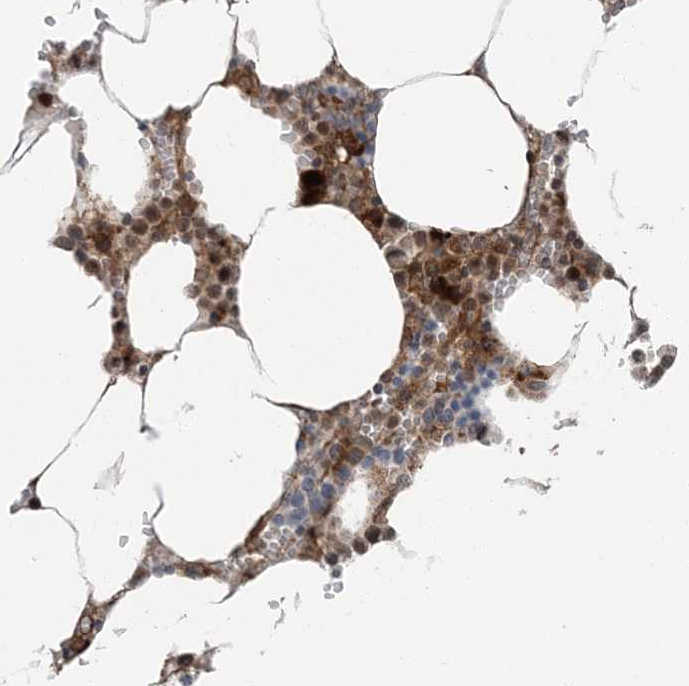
{"staining": {"intensity": "weak", "quantity": "25%-75%", "location": "cytoplasmic/membranous"}, "tissue": "bone marrow", "cell_type": "Hematopoietic cells", "image_type": "normal", "snomed": [{"axis": "morphology", "description": "Normal tissue, NOS"}, {"axis": "topography", "description": "Bone marrow"}], "caption": "Immunohistochemical staining of unremarkable human bone marrow reveals low levels of weak cytoplasmic/membranous expression in about 25%-75% of hematopoietic cells. Nuclei are stained in blue.", "gene": "EDEM2", "patient": {"sex": "male", "age": 70}}